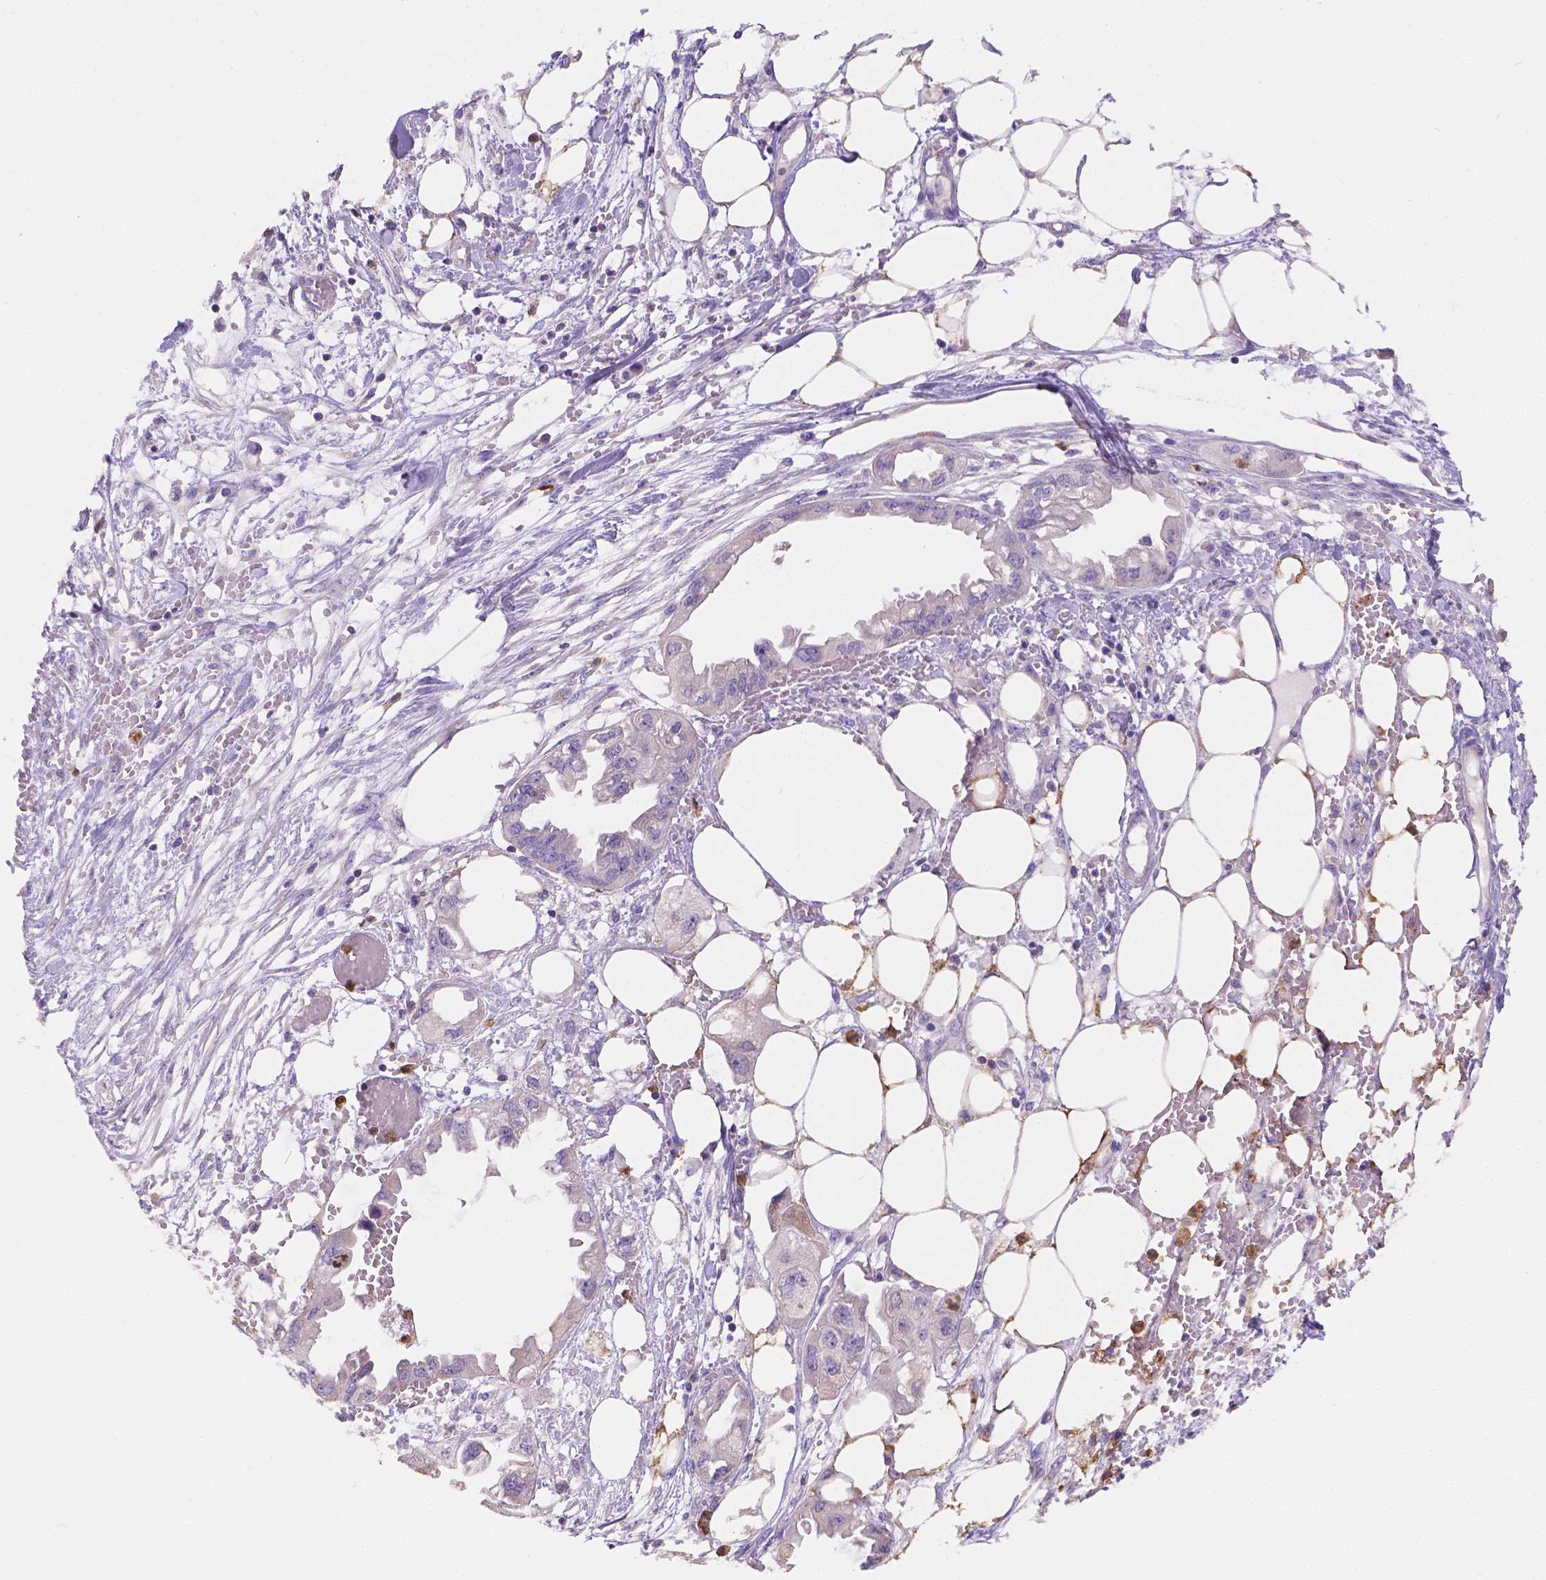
{"staining": {"intensity": "negative", "quantity": "none", "location": "none"}, "tissue": "endometrial cancer", "cell_type": "Tumor cells", "image_type": "cancer", "snomed": [{"axis": "morphology", "description": "Adenocarcinoma, NOS"}, {"axis": "morphology", "description": "Adenocarcinoma, metastatic, NOS"}, {"axis": "topography", "description": "Adipose tissue"}, {"axis": "topography", "description": "Endometrium"}], "caption": "The micrograph reveals no staining of tumor cells in endometrial metastatic adenocarcinoma. The staining is performed using DAB (3,3'-diaminobenzidine) brown chromogen with nuclei counter-stained in using hematoxylin.", "gene": "NXPE2", "patient": {"sex": "female", "age": 67}}